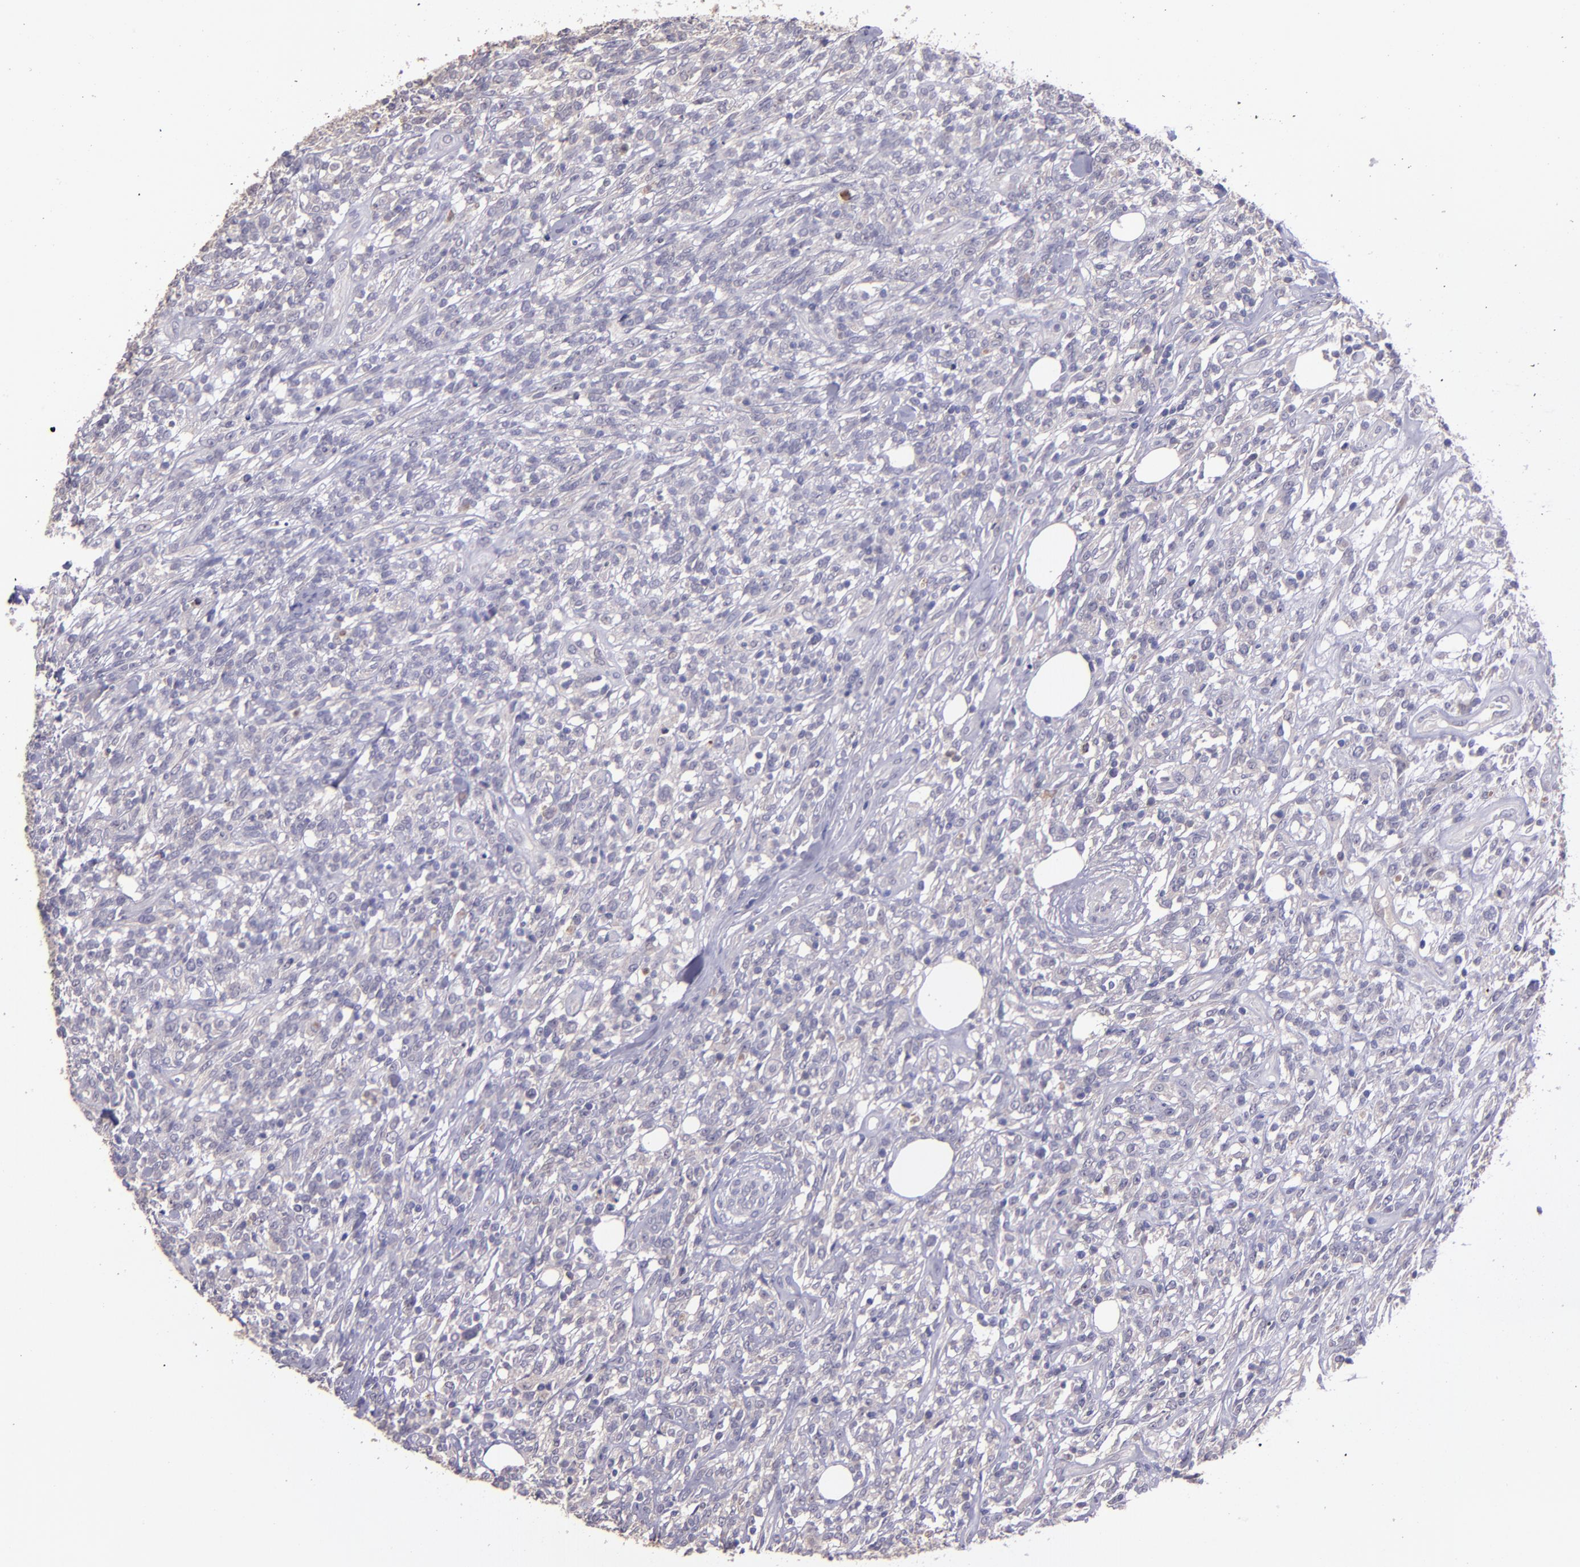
{"staining": {"intensity": "negative", "quantity": "none", "location": "none"}, "tissue": "lymphoma", "cell_type": "Tumor cells", "image_type": "cancer", "snomed": [{"axis": "morphology", "description": "Malignant lymphoma, non-Hodgkin's type, High grade"}, {"axis": "topography", "description": "Lymph node"}], "caption": "Immunohistochemistry photomicrograph of neoplastic tissue: human high-grade malignant lymphoma, non-Hodgkin's type stained with DAB (3,3'-diaminobenzidine) exhibits no significant protein positivity in tumor cells.", "gene": "PAPPA", "patient": {"sex": "female", "age": 73}}